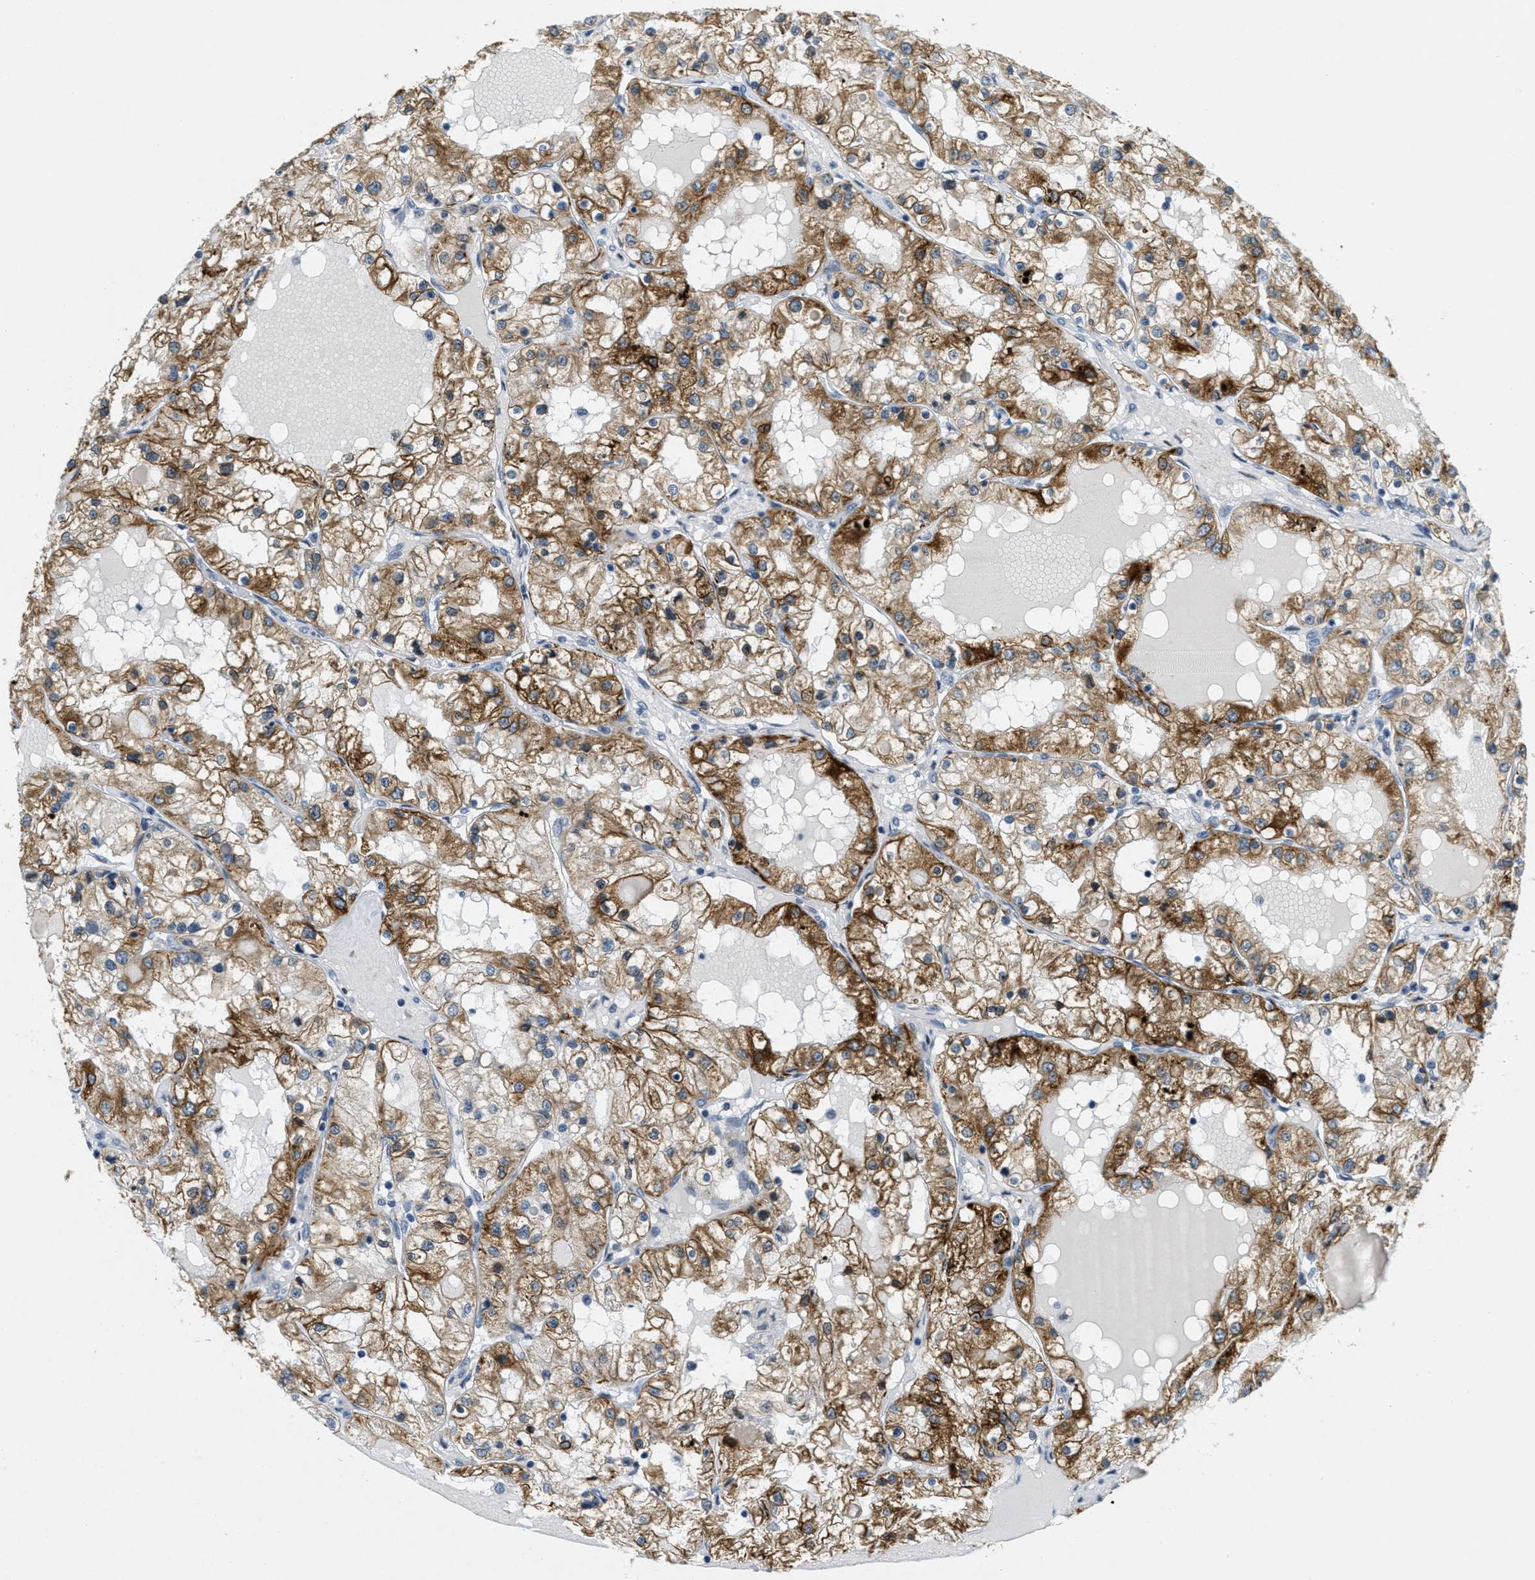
{"staining": {"intensity": "moderate", "quantity": ">75%", "location": "cytoplasmic/membranous"}, "tissue": "renal cancer", "cell_type": "Tumor cells", "image_type": "cancer", "snomed": [{"axis": "morphology", "description": "Adenocarcinoma, NOS"}, {"axis": "topography", "description": "Kidney"}], "caption": "Immunohistochemistry (IHC) of human renal cancer reveals medium levels of moderate cytoplasmic/membranous staining in approximately >75% of tumor cells. (IHC, brightfield microscopy, high magnification).", "gene": "ZDHHC23", "patient": {"sex": "male", "age": 68}}